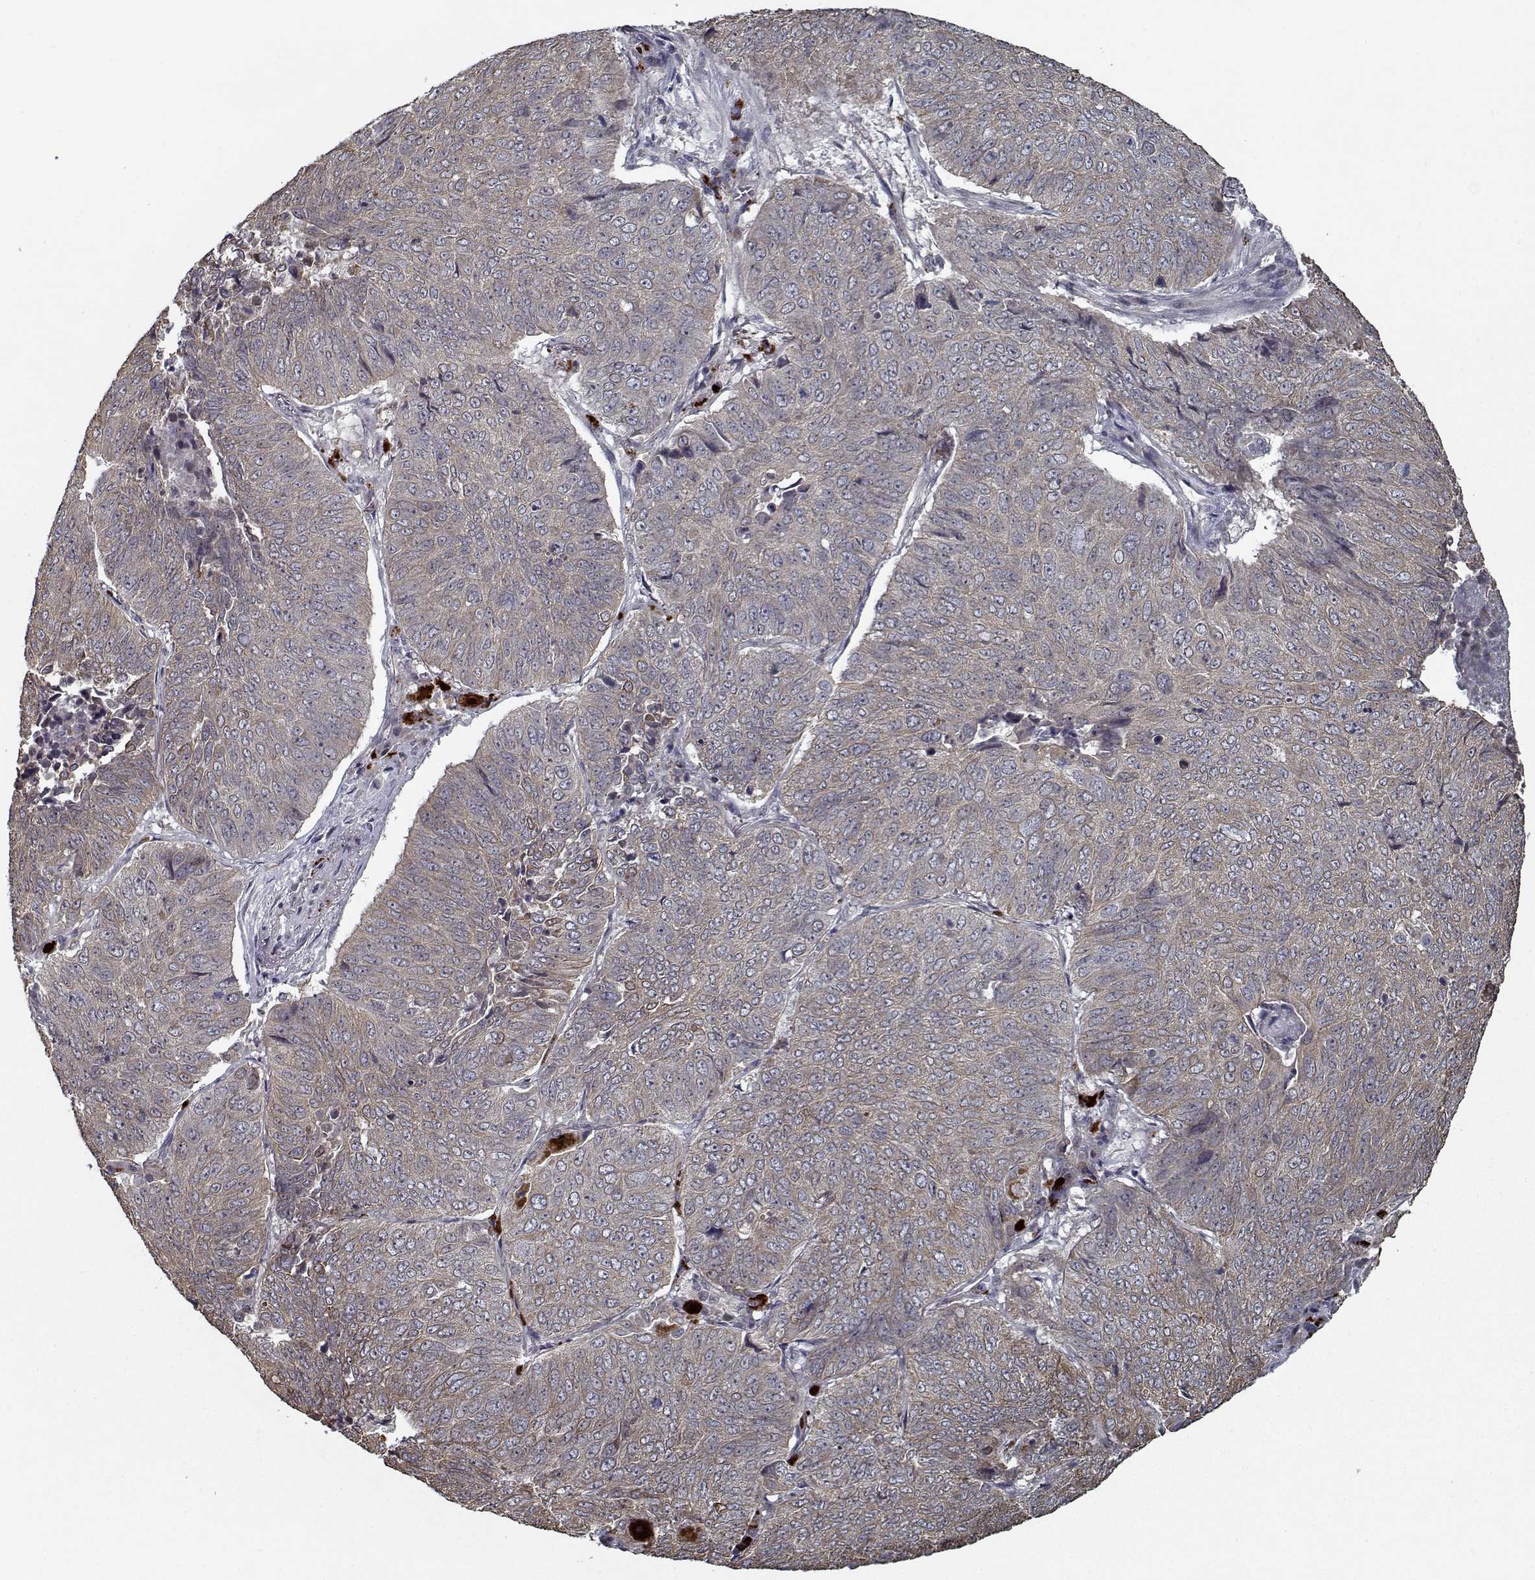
{"staining": {"intensity": "weak", "quantity": "25%-75%", "location": "cytoplasmic/membranous"}, "tissue": "lung cancer", "cell_type": "Tumor cells", "image_type": "cancer", "snomed": [{"axis": "morphology", "description": "Normal tissue, NOS"}, {"axis": "morphology", "description": "Squamous cell carcinoma, NOS"}, {"axis": "topography", "description": "Bronchus"}, {"axis": "topography", "description": "Lung"}], "caption": "Immunohistochemistry histopathology image of lung cancer (squamous cell carcinoma) stained for a protein (brown), which demonstrates low levels of weak cytoplasmic/membranous expression in approximately 25%-75% of tumor cells.", "gene": "NLK", "patient": {"sex": "male", "age": 64}}